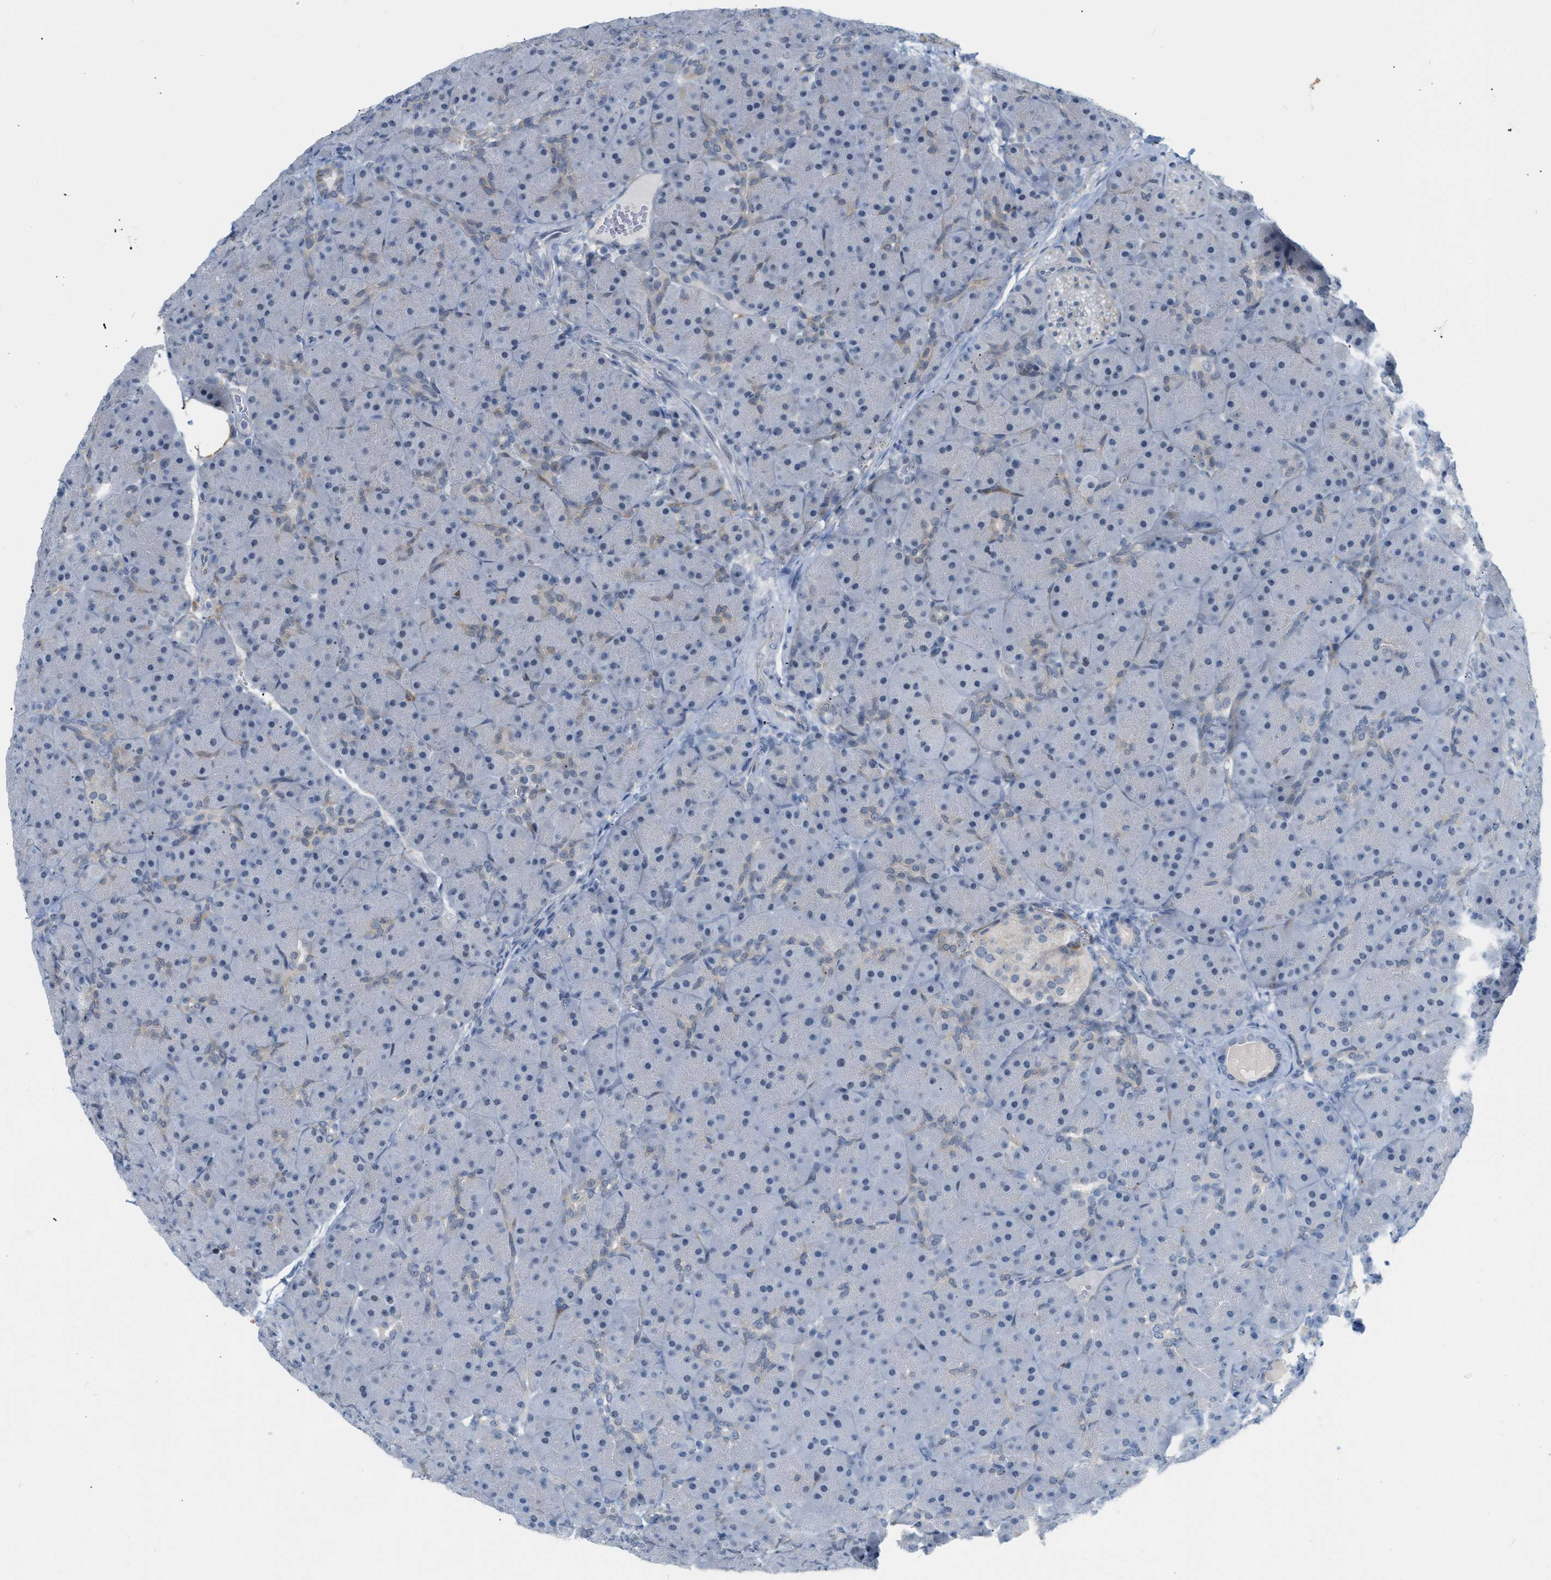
{"staining": {"intensity": "negative", "quantity": "none", "location": "none"}, "tissue": "pancreas", "cell_type": "Exocrine glandular cells", "image_type": "normal", "snomed": [{"axis": "morphology", "description": "Normal tissue, NOS"}, {"axis": "topography", "description": "Pancreas"}], "caption": "Immunohistochemistry photomicrograph of benign human pancreas stained for a protein (brown), which exhibits no staining in exocrine glandular cells. Brightfield microscopy of IHC stained with DAB (3,3'-diaminobenzidine) (brown) and hematoxylin (blue), captured at high magnification.", "gene": "ZNF408", "patient": {"sex": "male", "age": 66}}